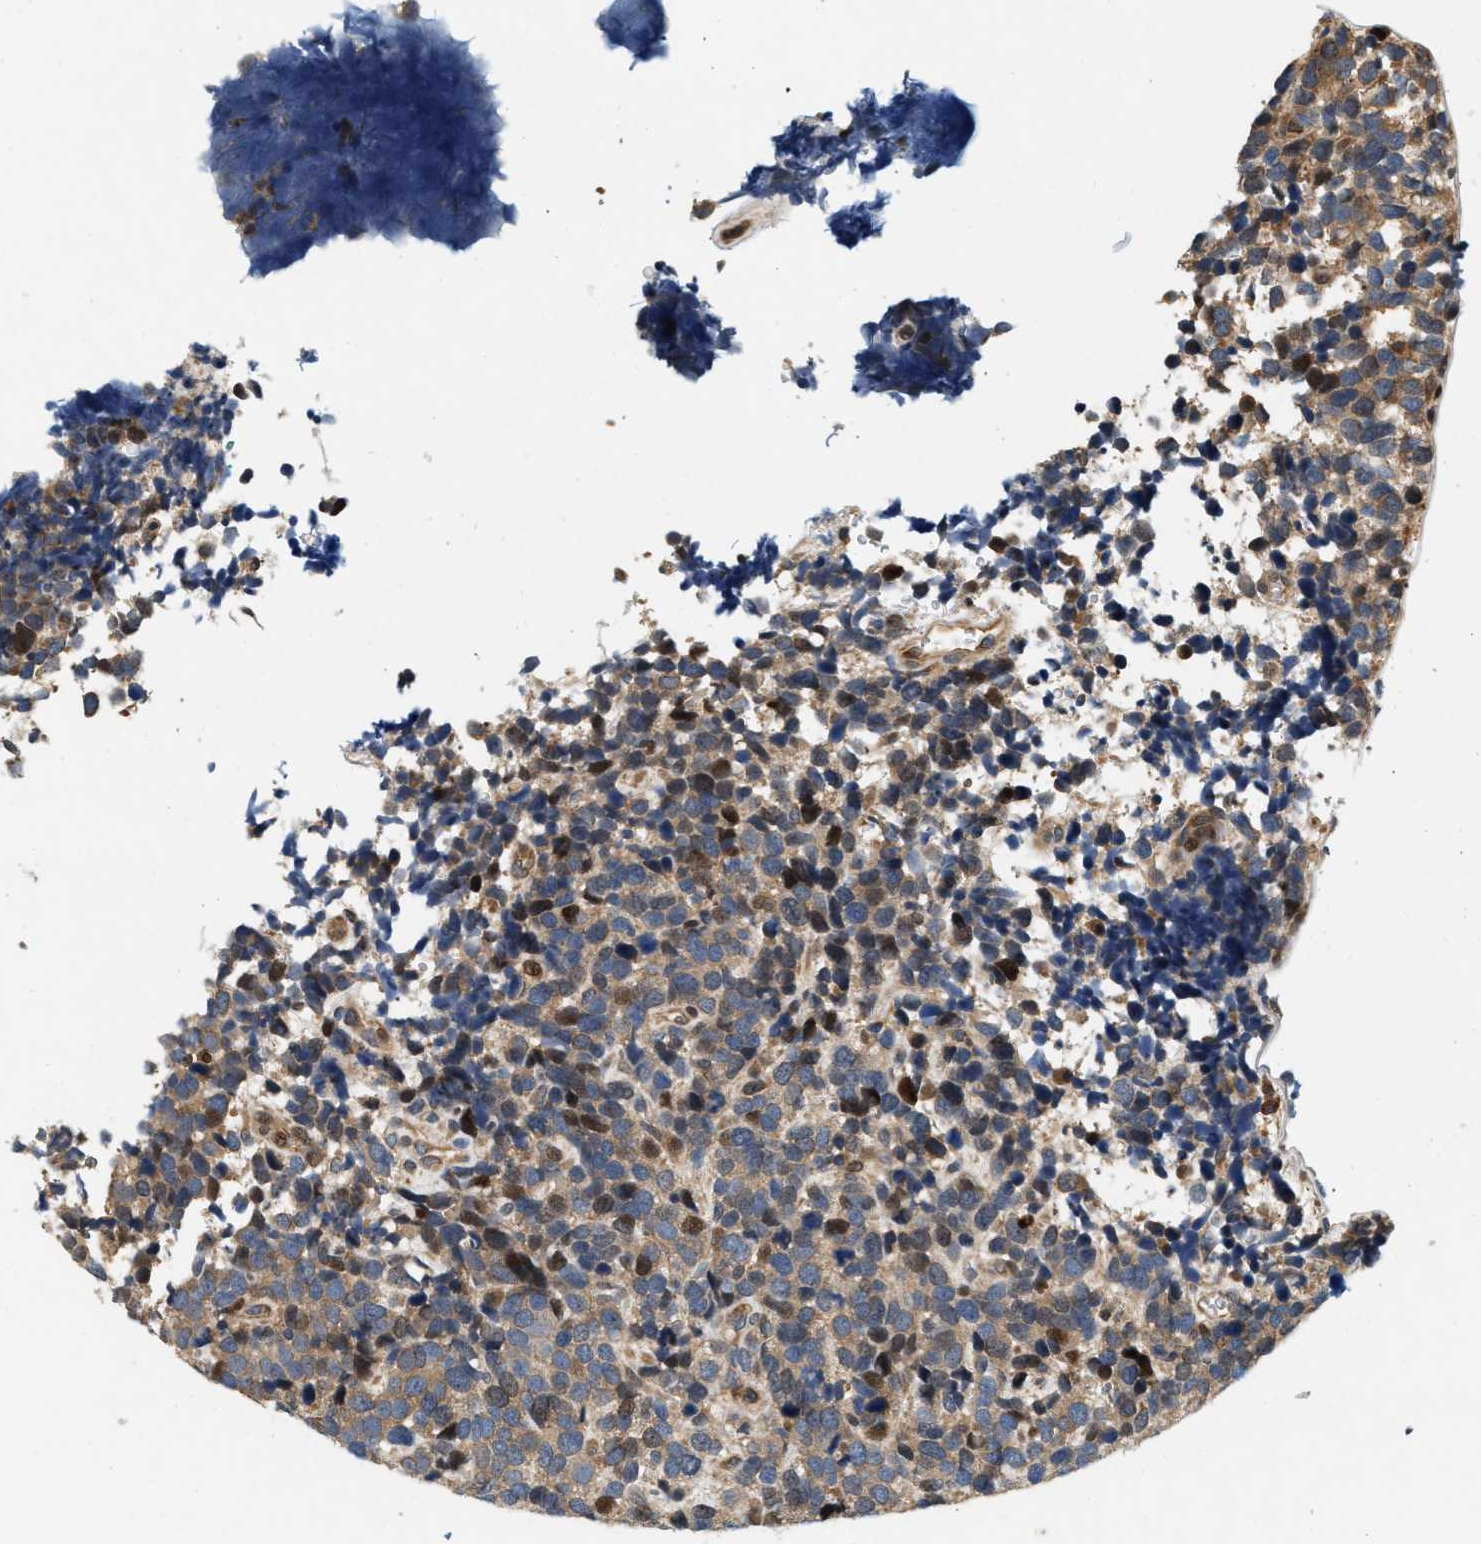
{"staining": {"intensity": "weak", "quantity": ">75%", "location": "cytoplasmic/membranous"}, "tissue": "urothelial cancer", "cell_type": "Tumor cells", "image_type": "cancer", "snomed": [{"axis": "morphology", "description": "Urothelial carcinoma, High grade"}, {"axis": "topography", "description": "Urinary bladder"}], "caption": "Urothelial cancer tissue displays weak cytoplasmic/membranous positivity in approximately >75% of tumor cells", "gene": "FAM78A", "patient": {"sex": "female", "age": 82}}